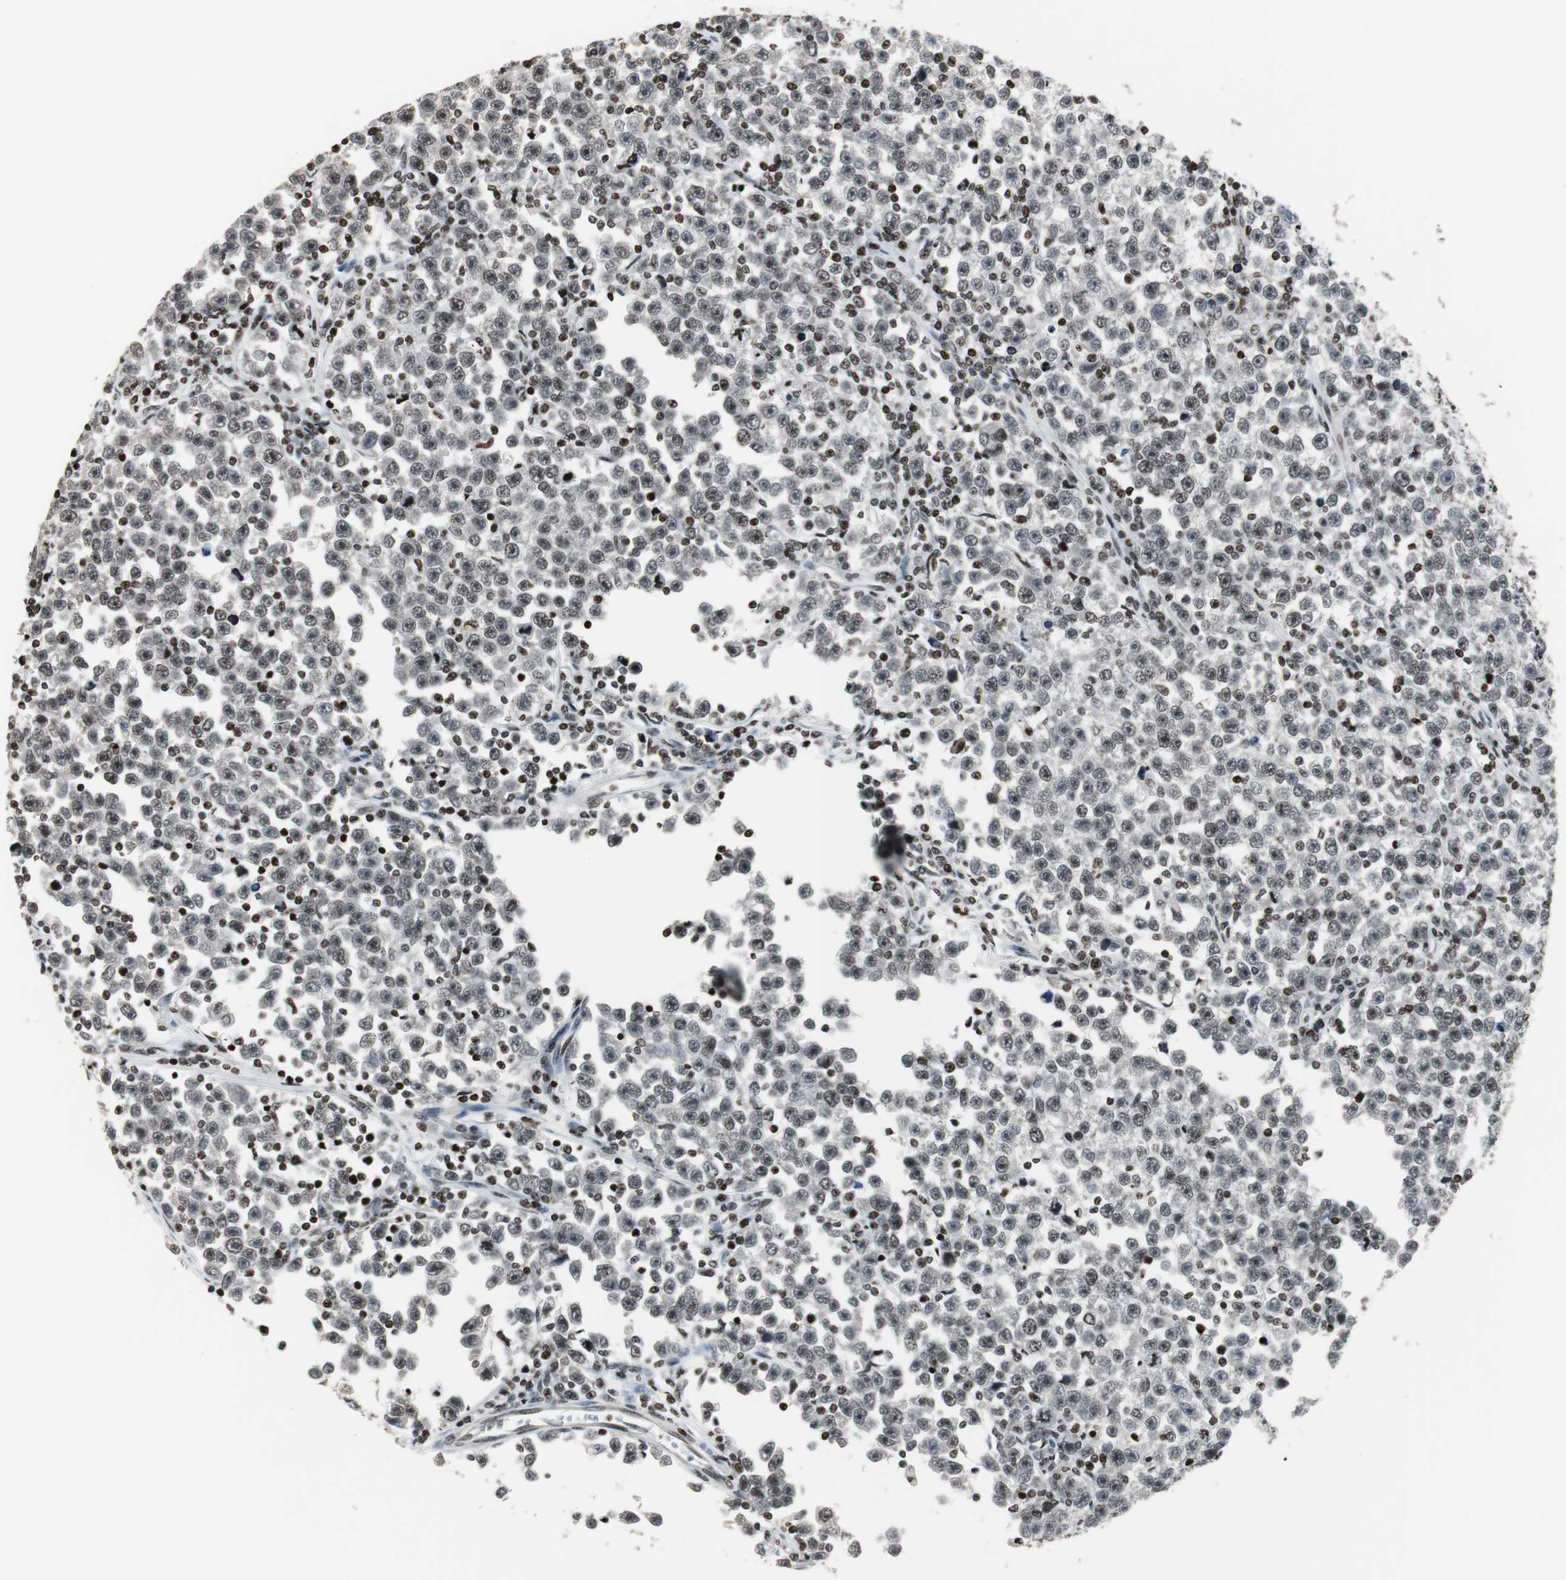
{"staining": {"intensity": "weak", "quantity": ">75%", "location": "nuclear"}, "tissue": "testis cancer", "cell_type": "Tumor cells", "image_type": "cancer", "snomed": [{"axis": "morphology", "description": "Seminoma, NOS"}, {"axis": "topography", "description": "Testis"}], "caption": "This histopathology image reveals immunohistochemistry staining of human testis cancer (seminoma), with low weak nuclear positivity in about >75% of tumor cells.", "gene": "PAXIP1", "patient": {"sex": "male", "age": 43}}